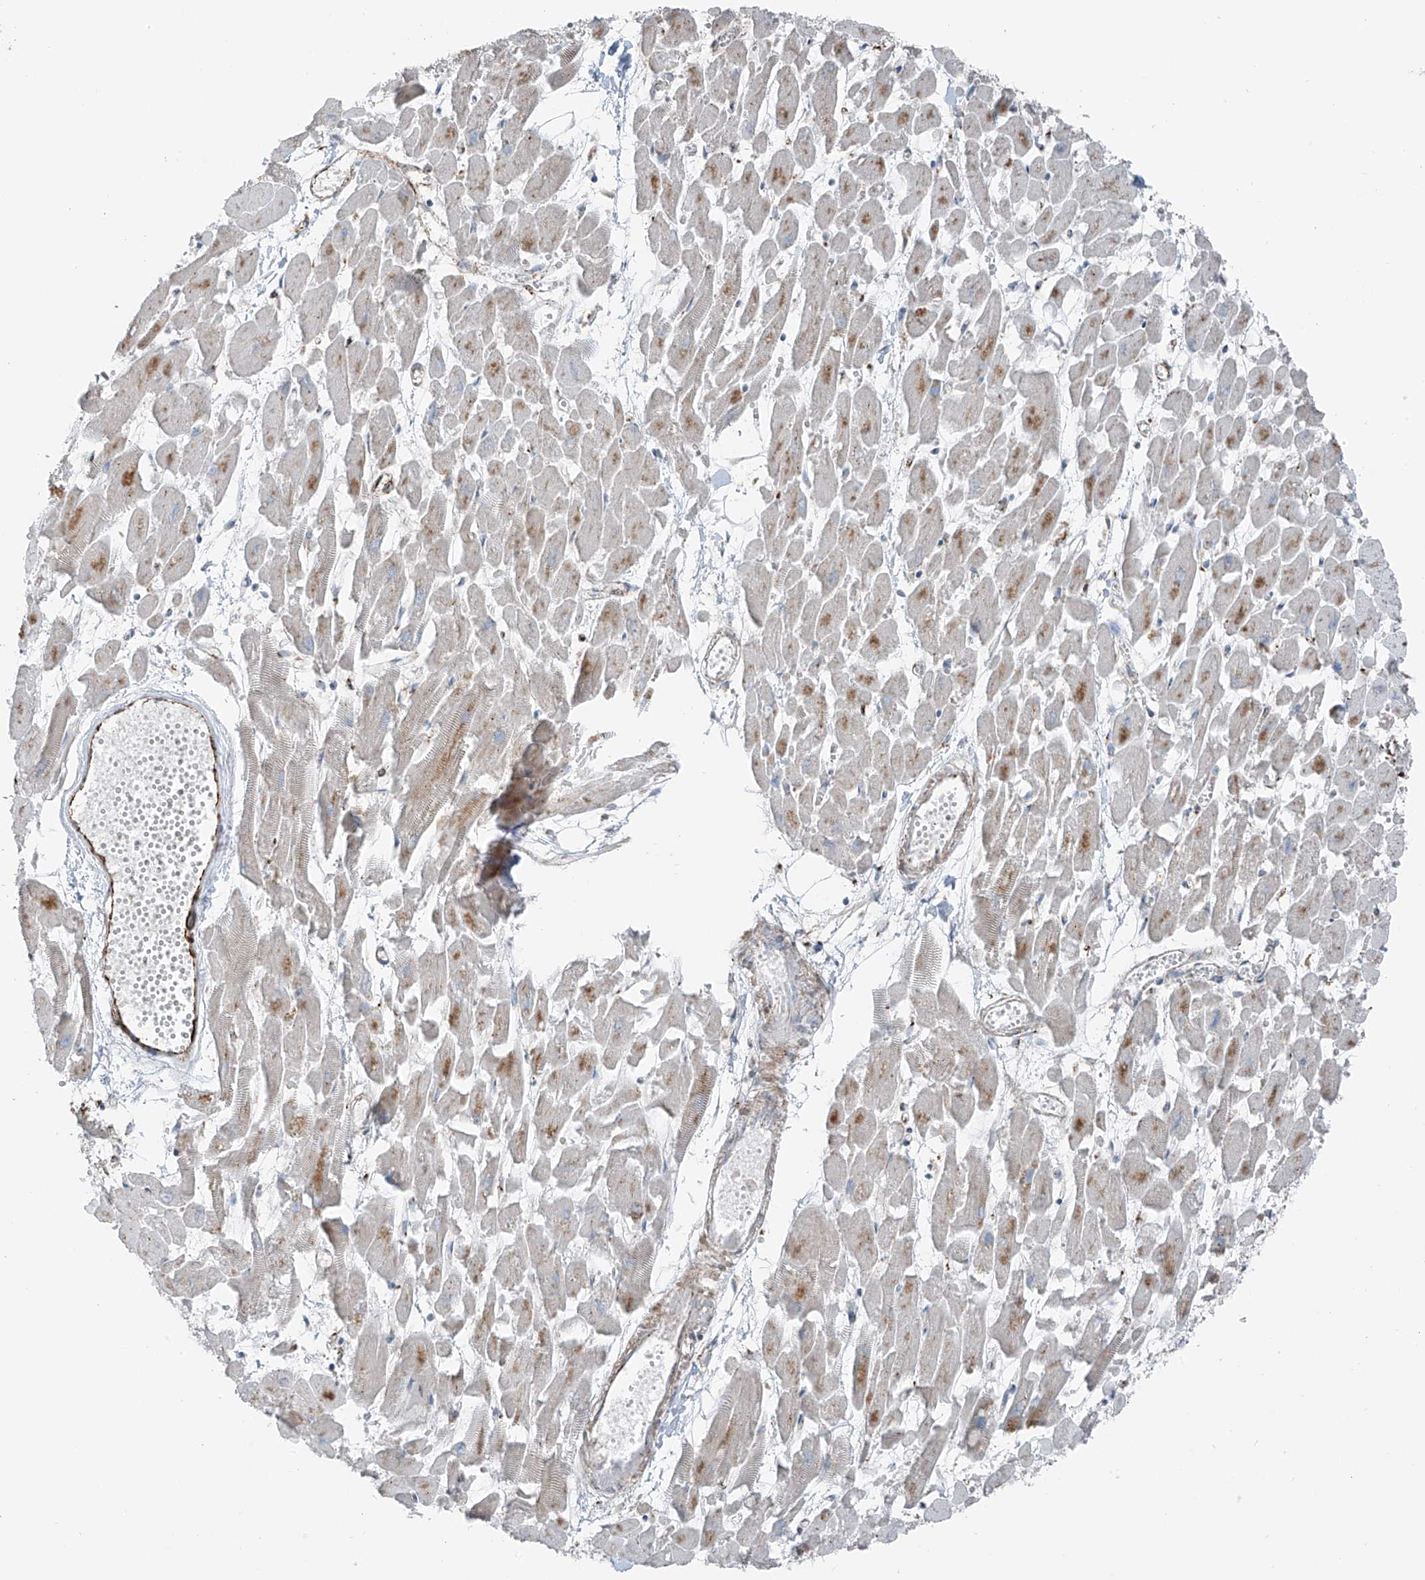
{"staining": {"intensity": "negative", "quantity": "none", "location": "none"}, "tissue": "heart muscle", "cell_type": "Cardiomyocytes", "image_type": "normal", "snomed": [{"axis": "morphology", "description": "Normal tissue, NOS"}, {"axis": "topography", "description": "Heart"}], "caption": "The photomicrograph exhibits no staining of cardiomyocytes in normal heart muscle.", "gene": "ERLEC1", "patient": {"sex": "female", "age": 64}}